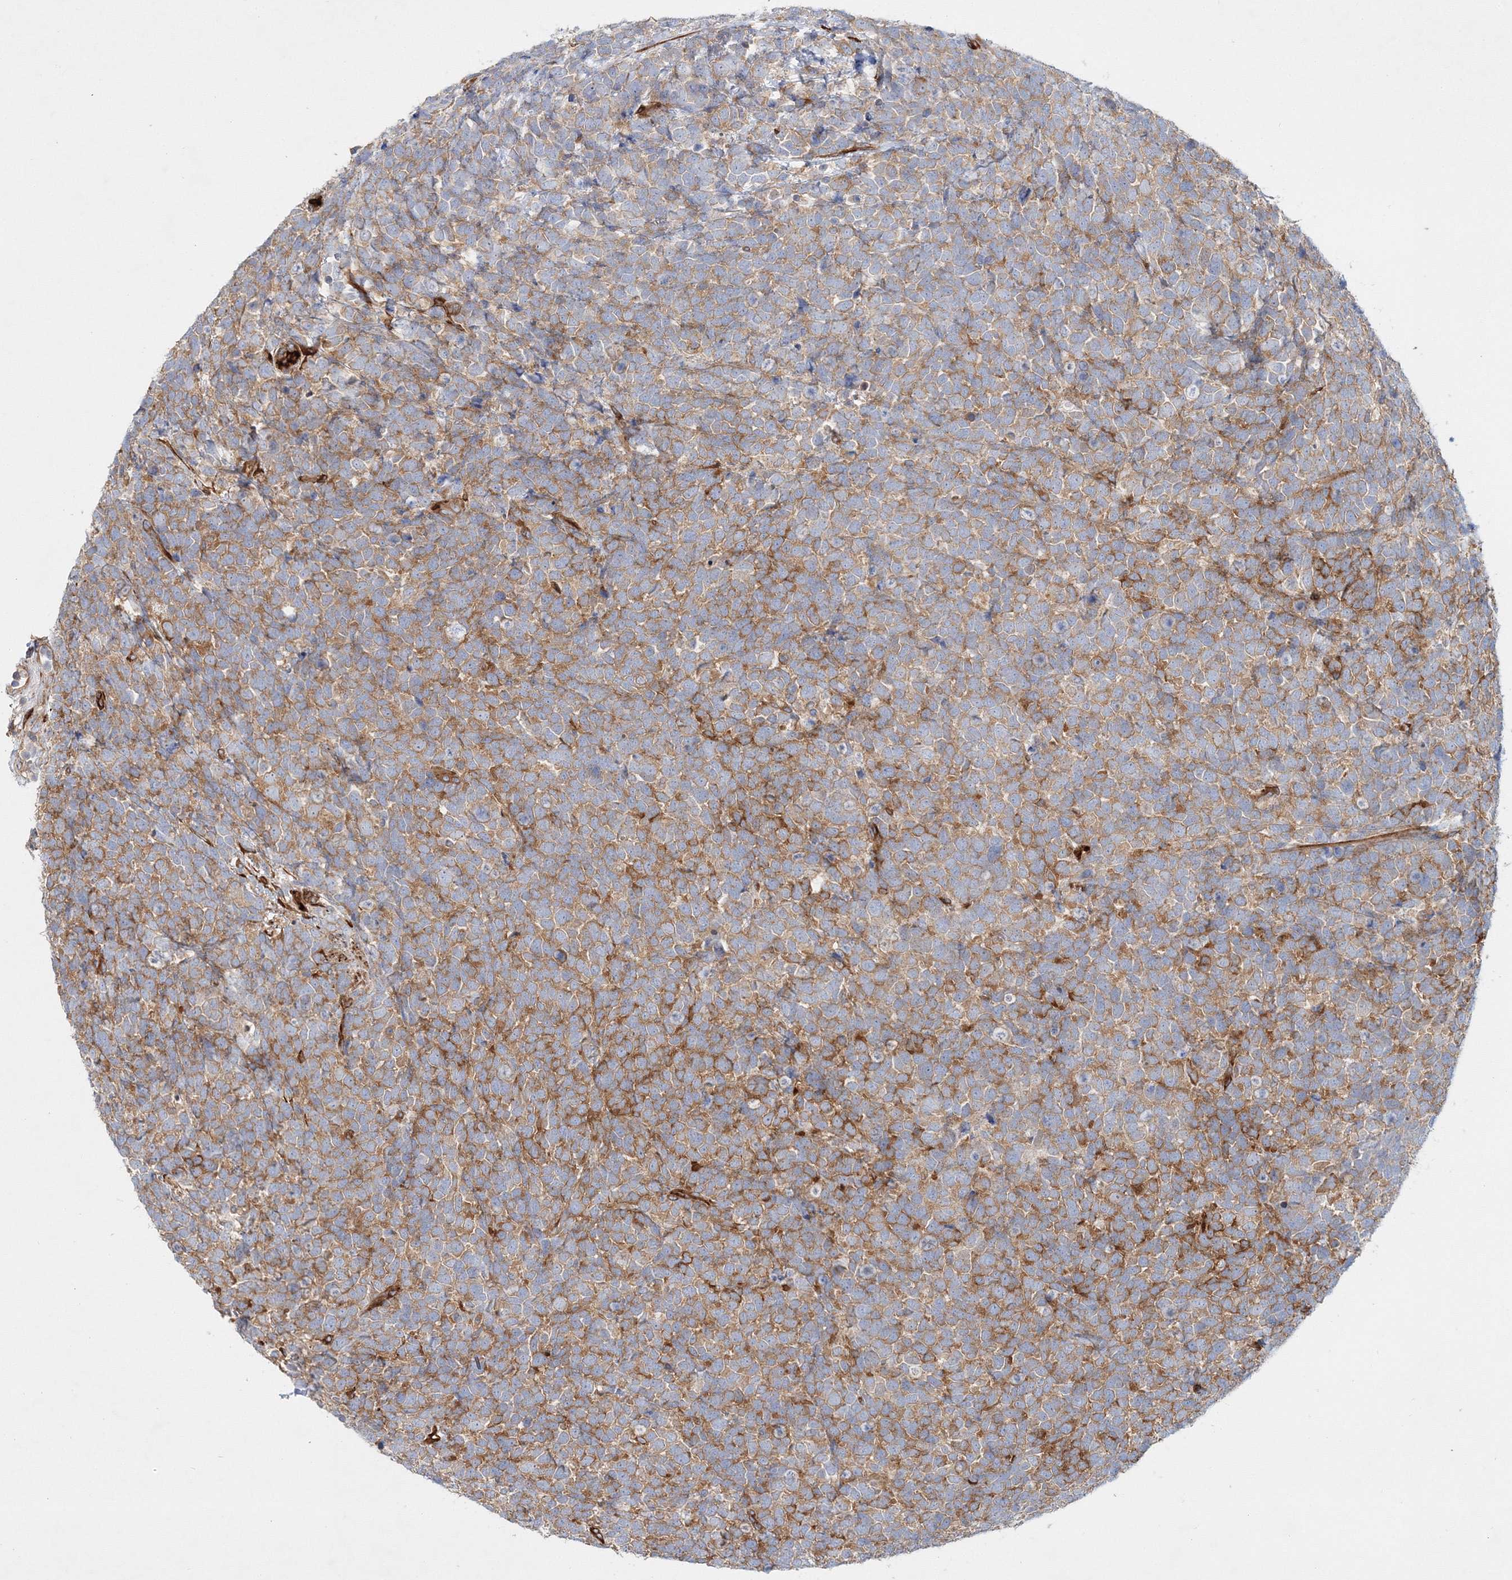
{"staining": {"intensity": "moderate", "quantity": "25%-75%", "location": "cytoplasmic/membranous"}, "tissue": "urothelial cancer", "cell_type": "Tumor cells", "image_type": "cancer", "snomed": [{"axis": "morphology", "description": "Urothelial carcinoma, High grade"}, {"axis": "topography", "description": "Urinary bladder"}], "caption": "Human high-grade urothelial carcinoma stained for a protein (brown) shows moderate cytoplasmic/membranous positive positivity in approximately 25%-75% of tumor cells.", "gene": "ZFYVE16", "patient": {"sex": "female", "age": 82}}